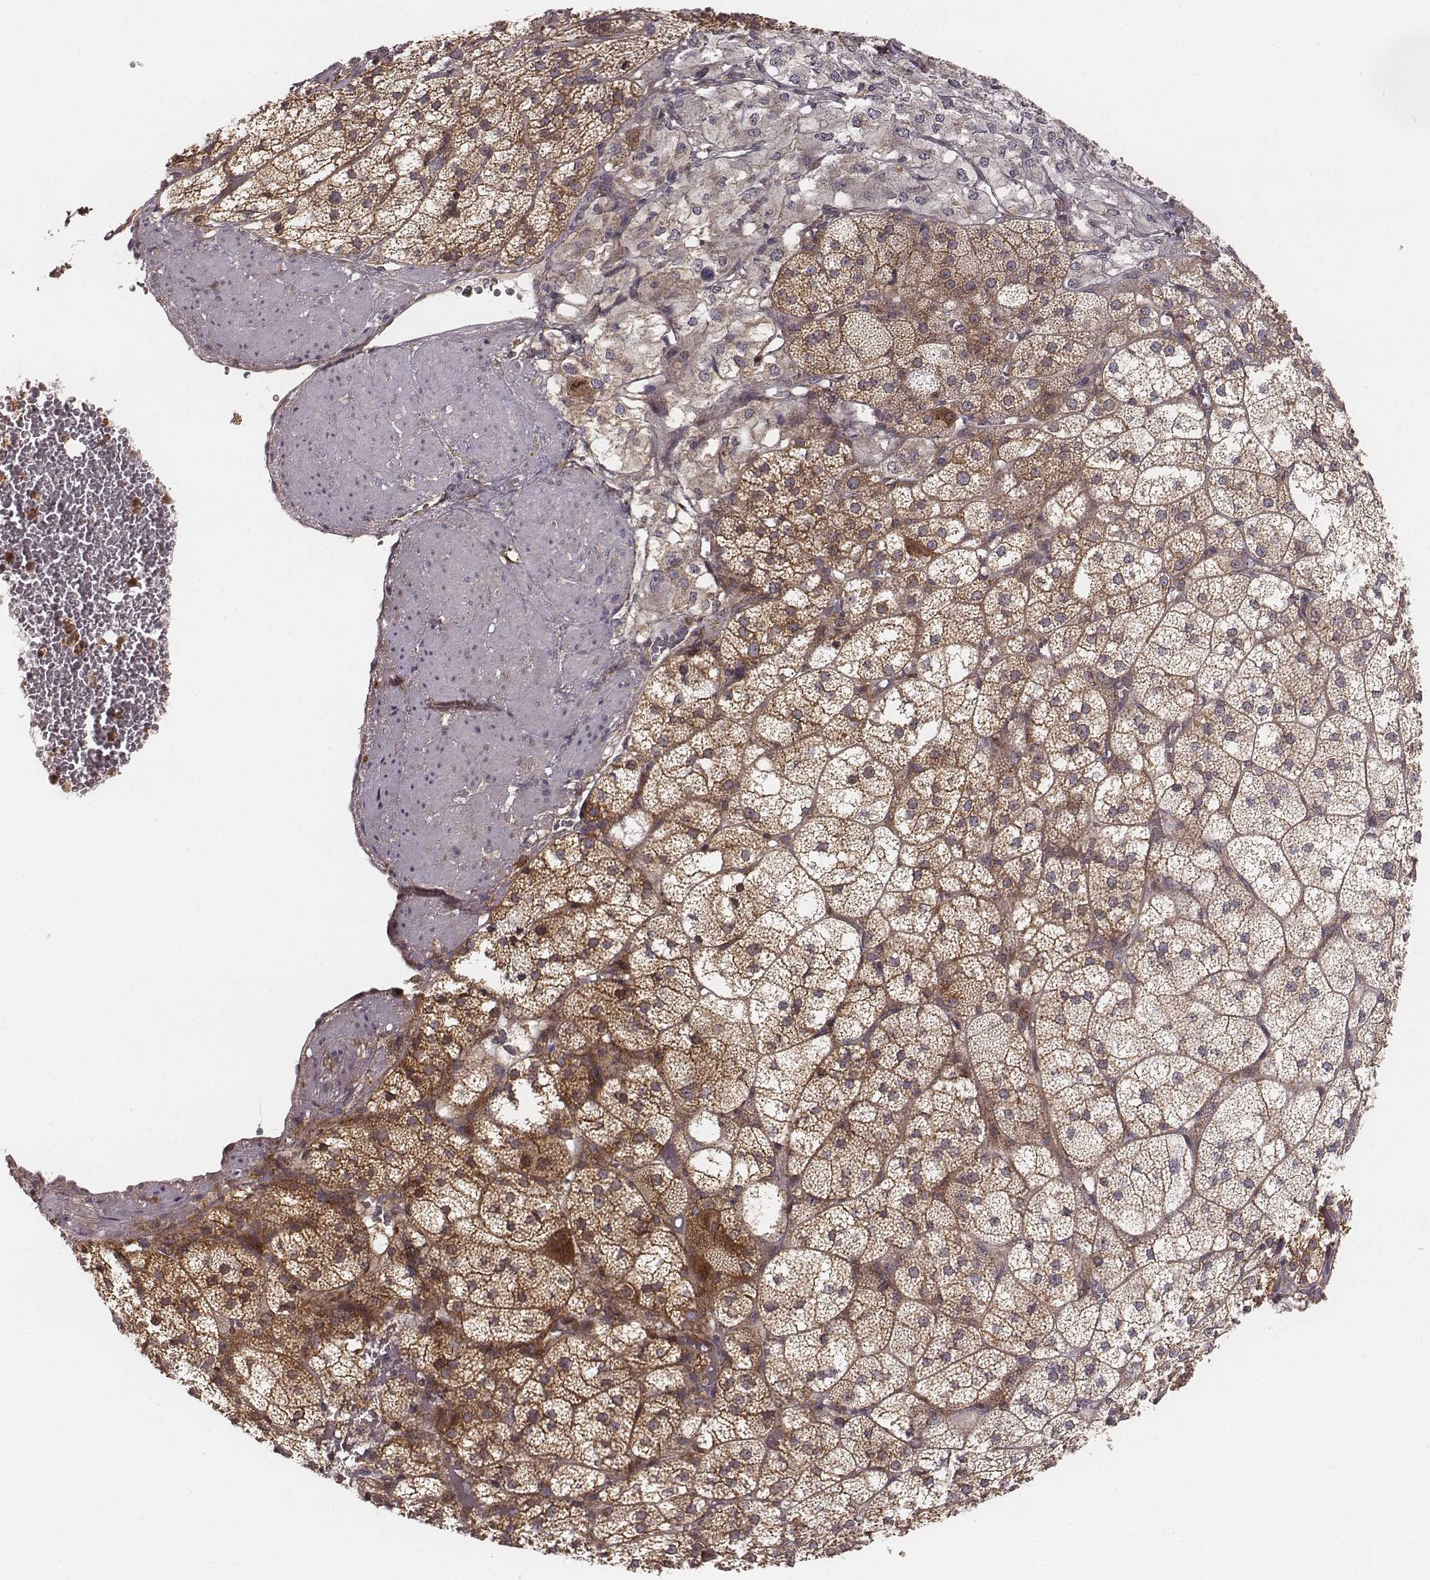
{"staining": {"intensity": "moderate", "quantity": ">75%", "location": "cytoplasmic/membranous"}, "tissue": "adrenal gland", "cell_type": "Glandular cells", "image_type": "normal", "snomed": [{"axis": "morphology", "description": "Normal tissue, NOS"}, {"axis": "topography", "description": "Adrenal gland"}], "caption": "This is an image of immunohistochemistry (IHC) staining of unremarkable adrenal gland, which shows moderate expression in the cytoplasmic/membranous of glandular cells.", "gene": "VPS26A", "patient": {"sex": "female", "age": 60}}